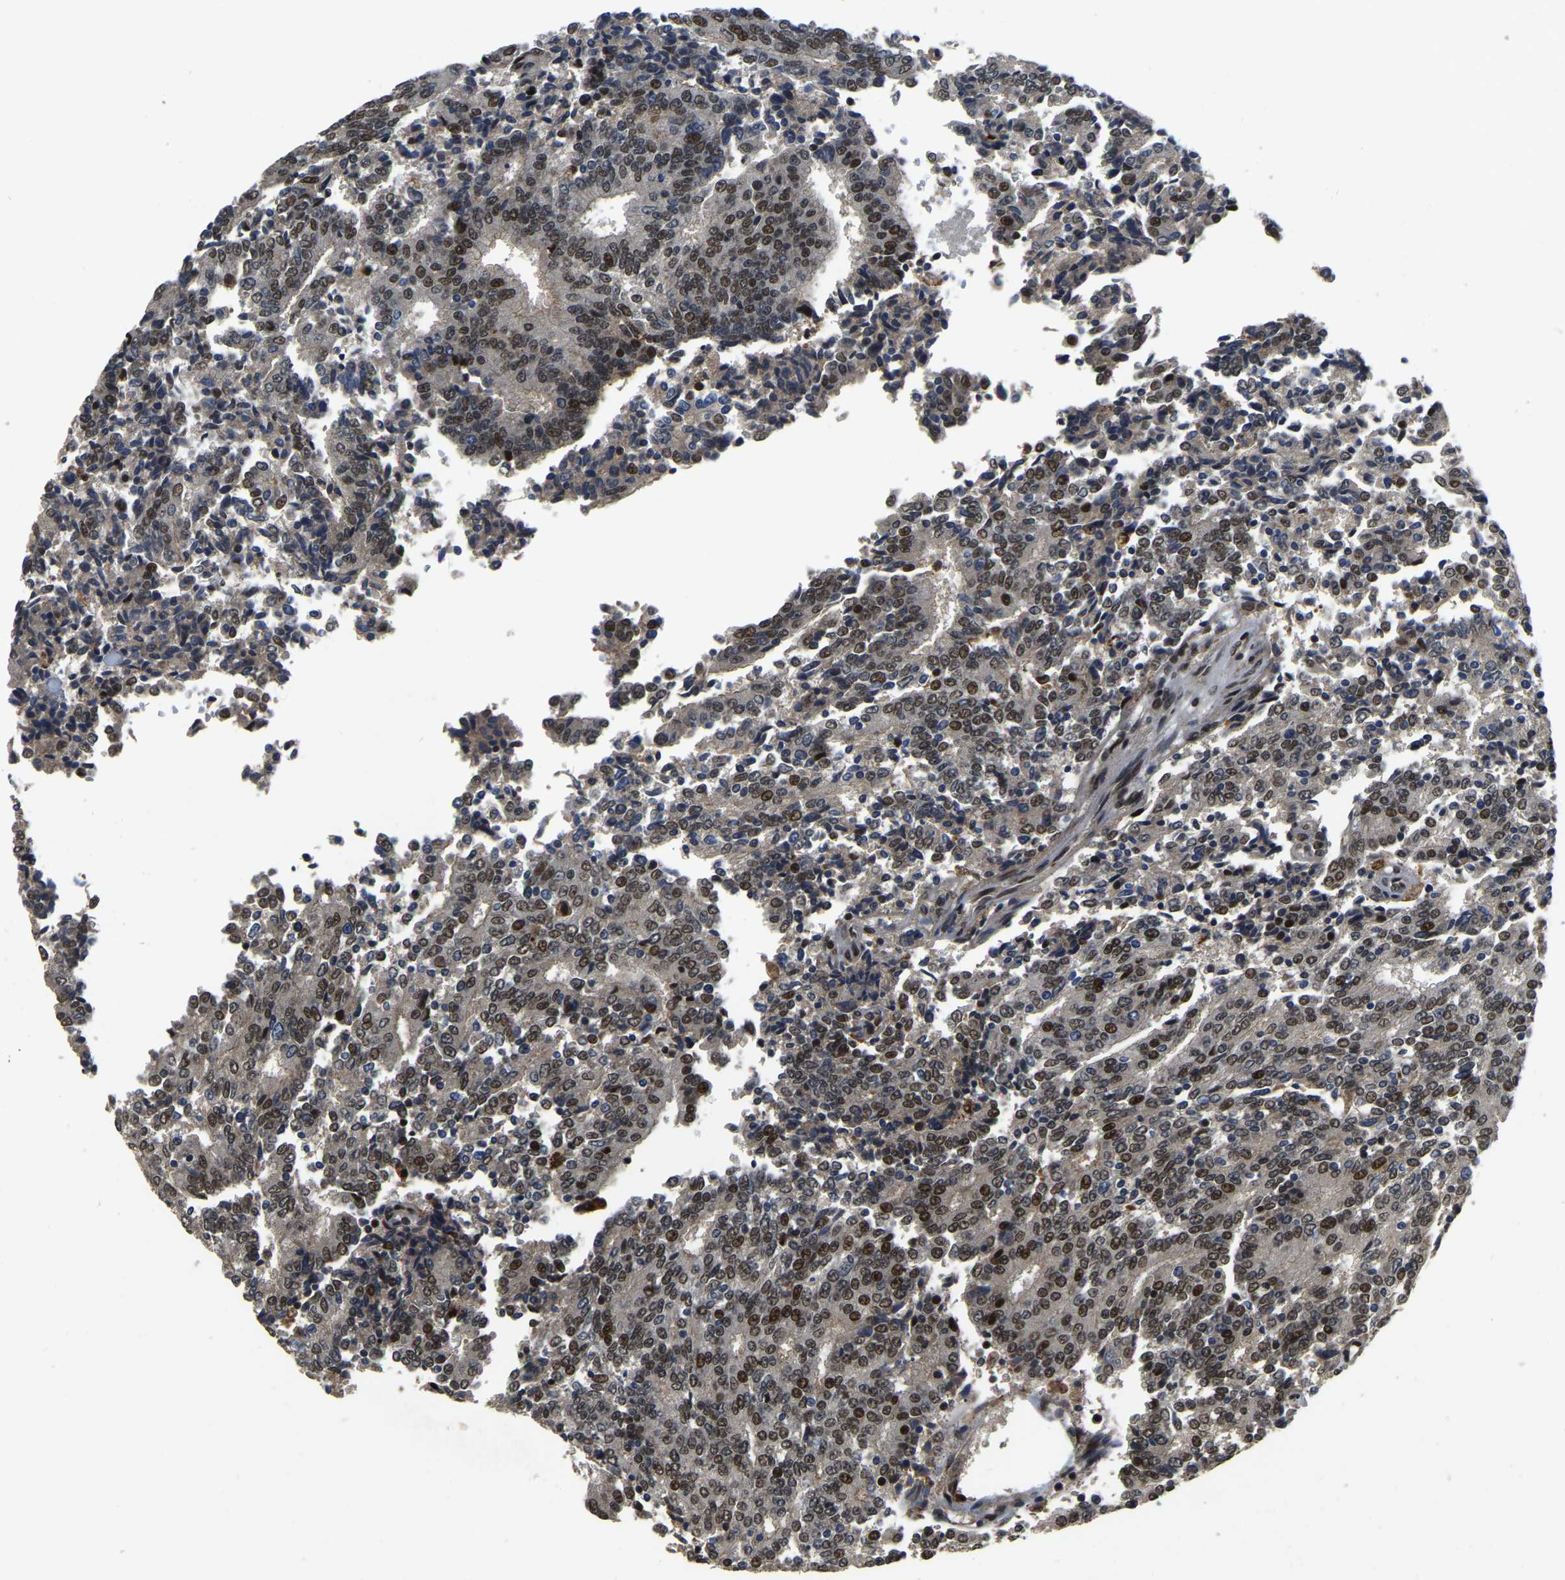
{"staining": {"intensity": "moderate", "quantity": ">75%", "location": "nuclear"}, "tissue": "prostate cancer", "cell_type": "Tumor cells", "image_type": "cancer", "snomed": [{"axis": "morphology", "description": "Normal tissue, NOS"}, {"axis": "morphology", "description": "Adenocarcinoma, High grade"}, {"axis": "topography", "description": "Prostate"}, {"axis": "topography", "description": "Seminal veicle"}], "caption": "Prostate adenocarcinoma (high-grade) stained with IHC reveals moderate nuclear expression in approximately >75% of tumor cells.", "gene": "CIAO1", "patient": {"sex": "male", "age": 55}}